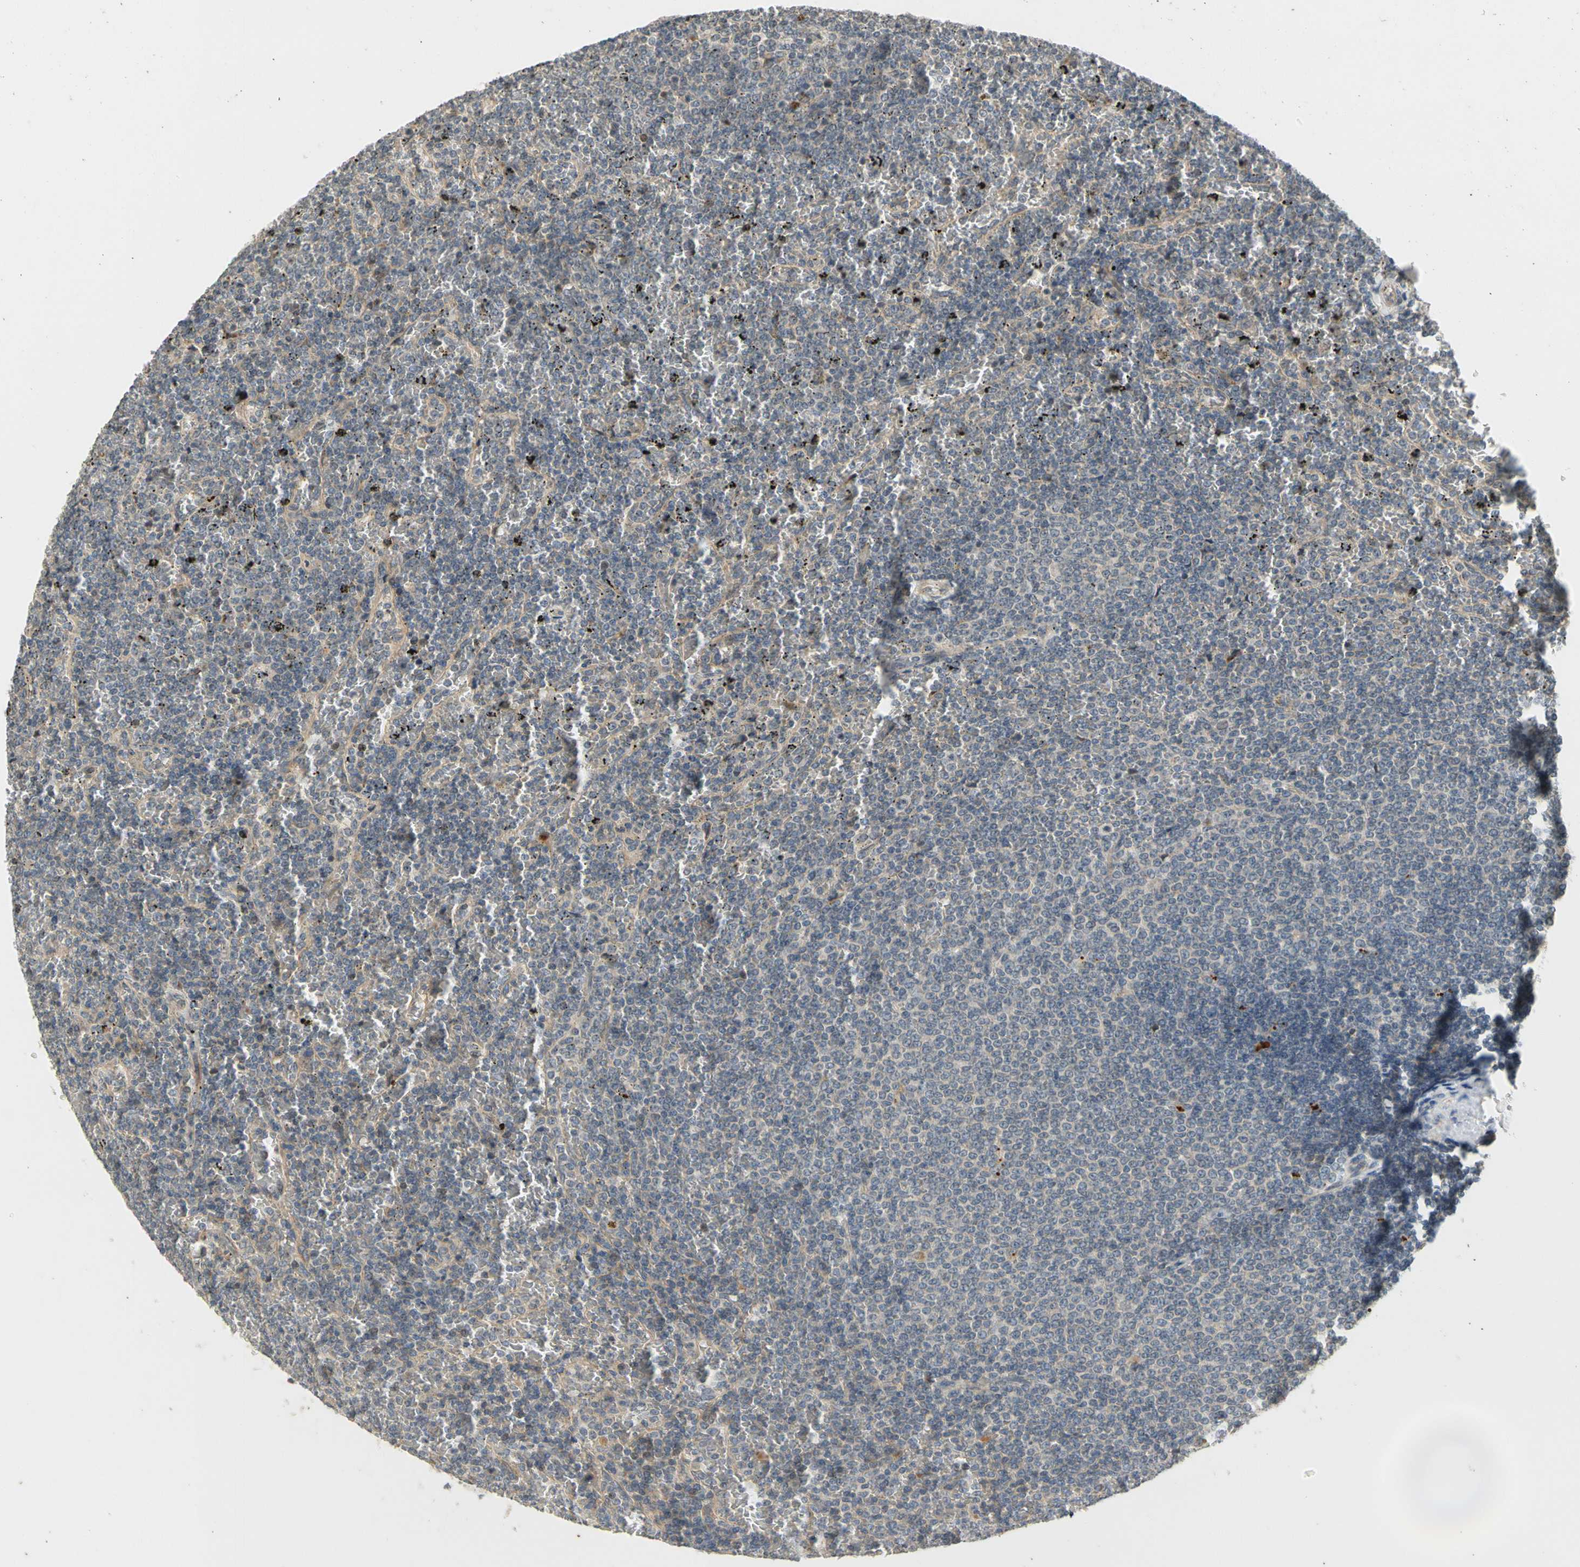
{"staining": {"intensity": "weak", "quantity": ">75%", "location": "cytoplasmic/membranous"}, "tissue": "lymphoma", "cell_type": "Tumor cells", "image_type": "cancer", "snomed": [{"axis": "morphology", "description": "Malignant lymphoma, non-Hodgkin's type, Low grade"}, {"axis": "topography", "description": "Spleen"}], "caption": "A low amount of weak cytoplasmic/membranous staining is appreciated in about >75% of tumor cells in lymphoma tissue.", "gene": "ATP2C1", "patient": {"sex": "female", "age": 77}}